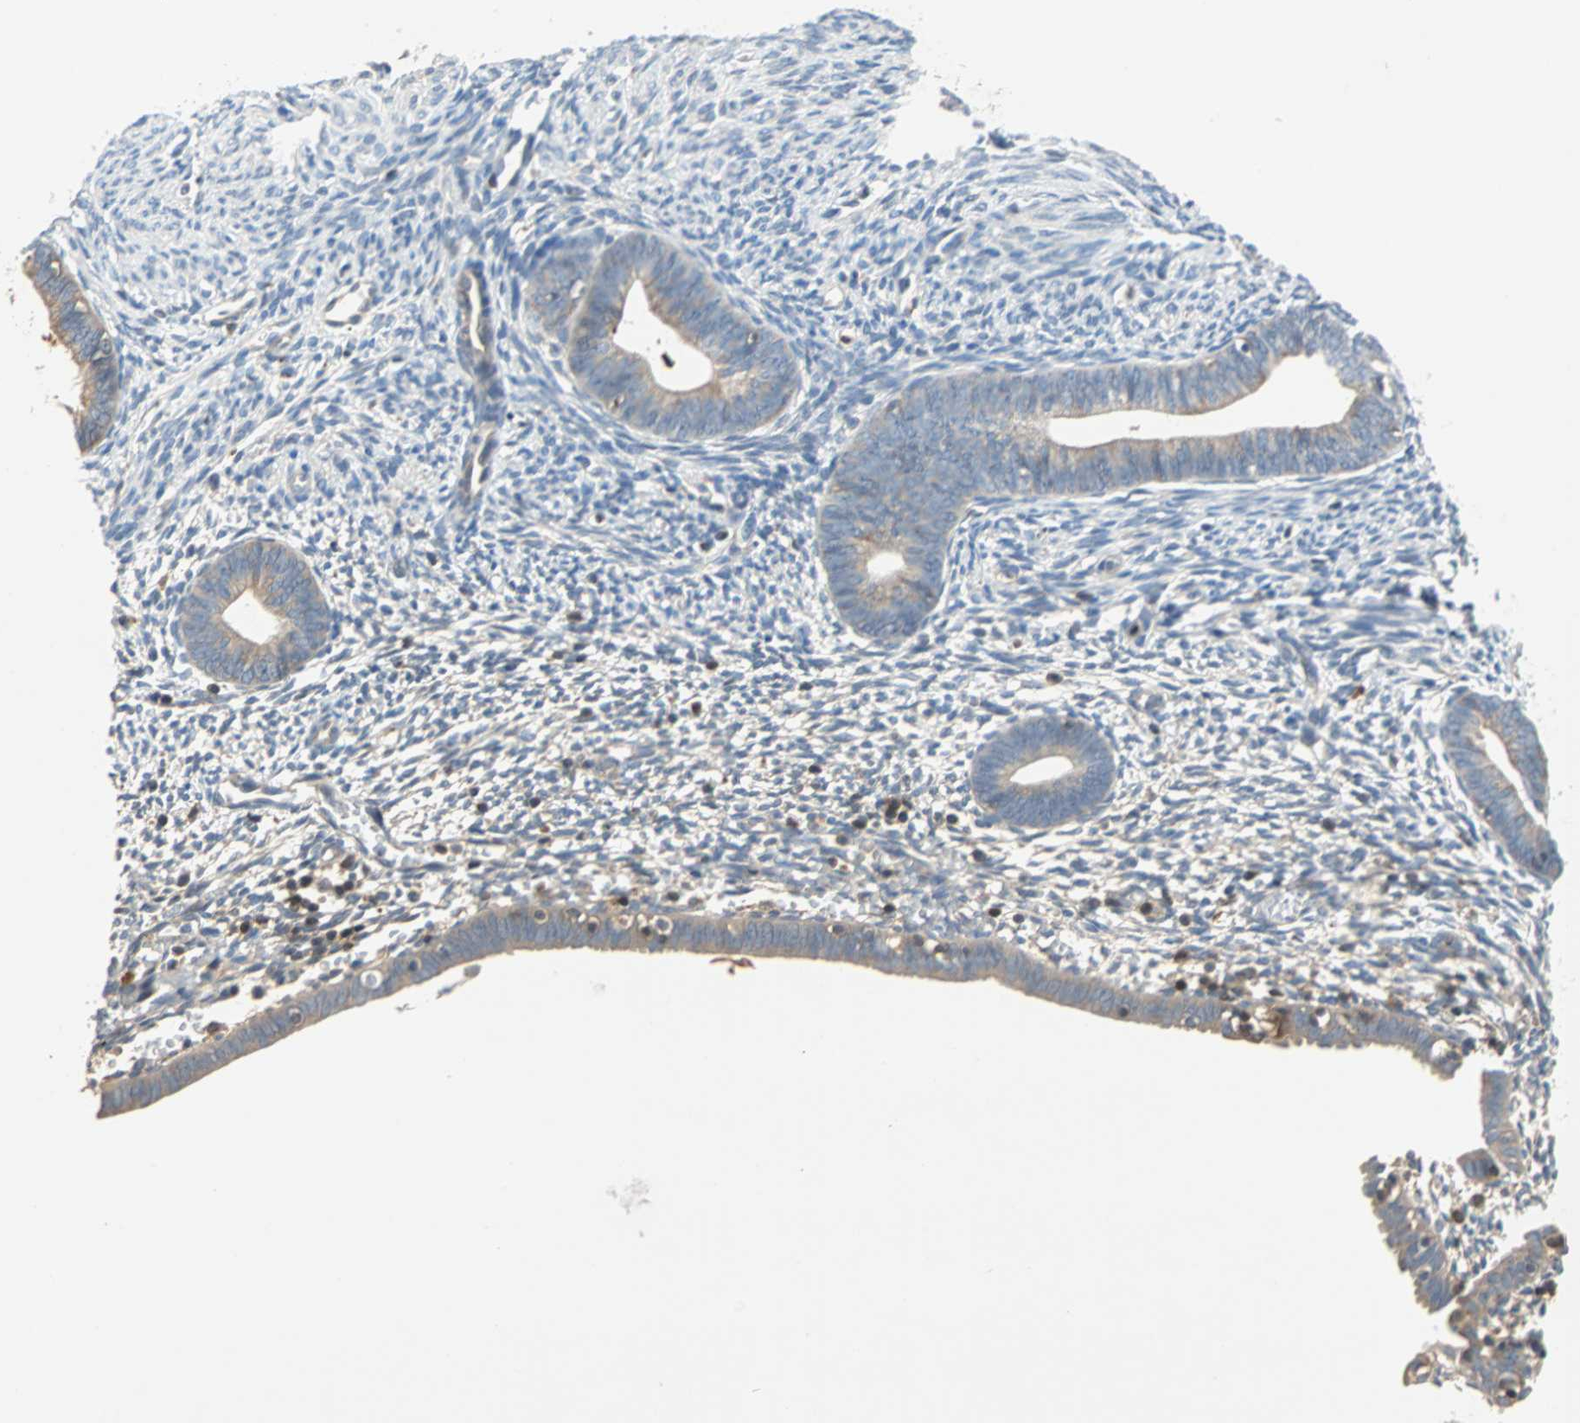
{"staining": {"intensity": "weak", "quantity": "<25%", "location": "cytoplasmic/membranous"}, "tissue": "endometrium", "cell_type": "Cells in endometrial stroma", "image_type": "normal", "snomed": [{"axis": "morphology", "description": "Normal tissue, NOS"}, {"axis": "morphology", "description": "Atrophy, NOS"}, {"axis": "topography", "description": "Uterus"}, {"axis": "topography", "description": "Endometrium"}], "caption": "The photomicrograph displays no significant positivity in cells in endometrial stroma of endometrium. (DAB (3,3'-diaminobenzidine) immunohistochemistry visualized using brightfield microscopy, high magnification).", "gene": "MAP4K1", "patient": {"sex": "female", "age": 68}}